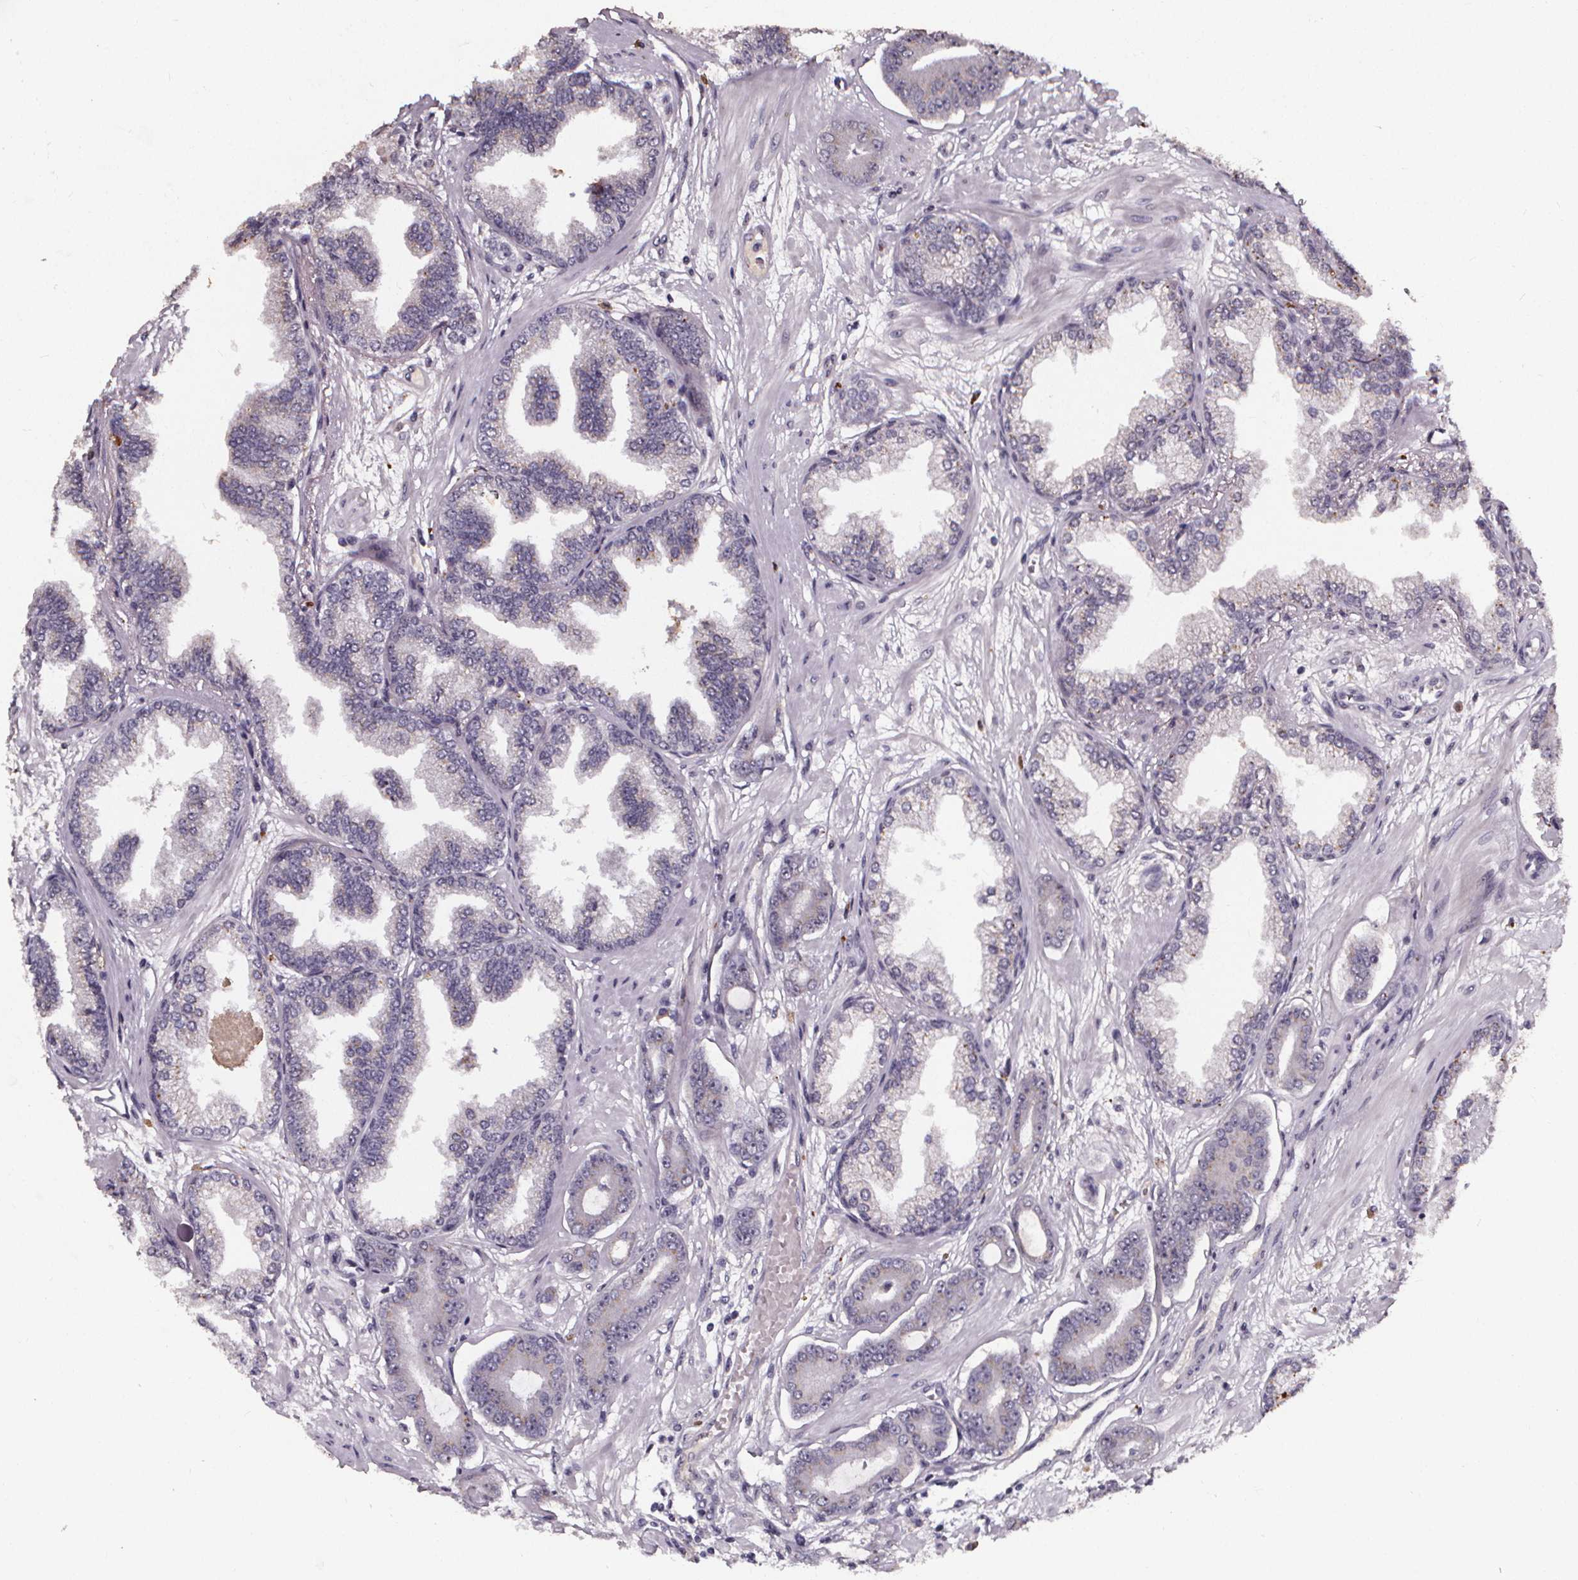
{"staining": {"intensity": "negative", "quantity": "none", "location": "none"}, "tissue": "prostate cancer", "cell_type": "Tumor cells", "image_type": "cancer", "snomed": [{"axis": "morphology", "description": "Adenocarcinoma, Low grade"}, {"axis": "topography", "description": "Prostate"}], "caption": "The immunohistochemistry (IHC) photomicrograph has no significant expression in tumor cells of adenocarcinoma (low-grade) (prostate) tissue.", "gene": "SPAG8", "patient": {"sex": "male", "age": 64}}